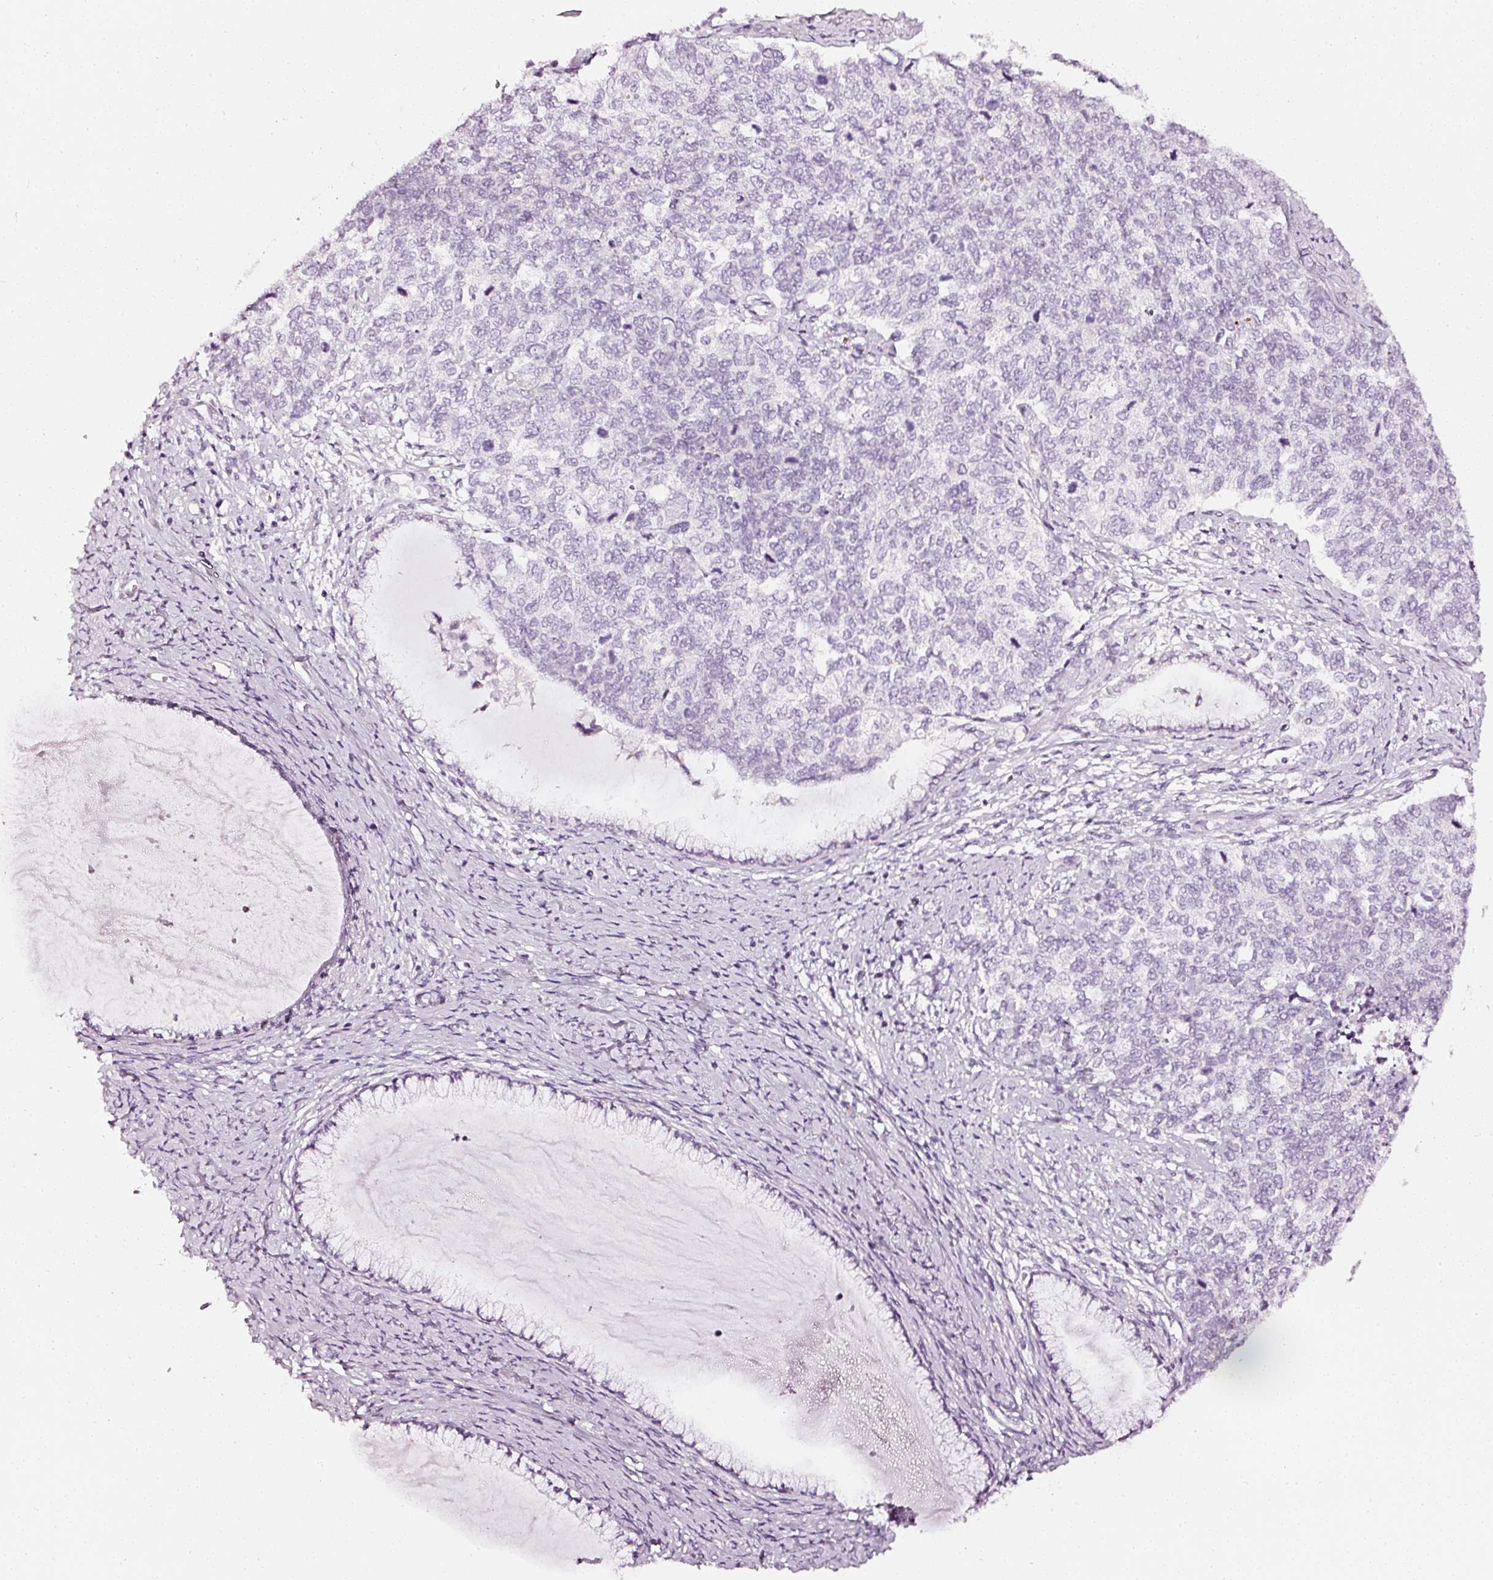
{"staining": {"intensity": "negative", "quantity": "none", "location": "none"}, "tissue": "cervical cancer", "cell_type": "Tumor cells", "image_type": "cancer", "snomed": [{"axis": "morphology", "description": "Squamous cell carcinoma, NOS"}, {"axis": "topography", "description": "Cervix"}], "caption": "Immunohistochemistry histopathology image of neoplastic tissue: human cervical cancer stained with DAB (3,3'-diaminobenzidine) exhibits no significant protein expression in tumor cells.", "gene": "CNP", "patient": {"sex": "female", "age": 63}}